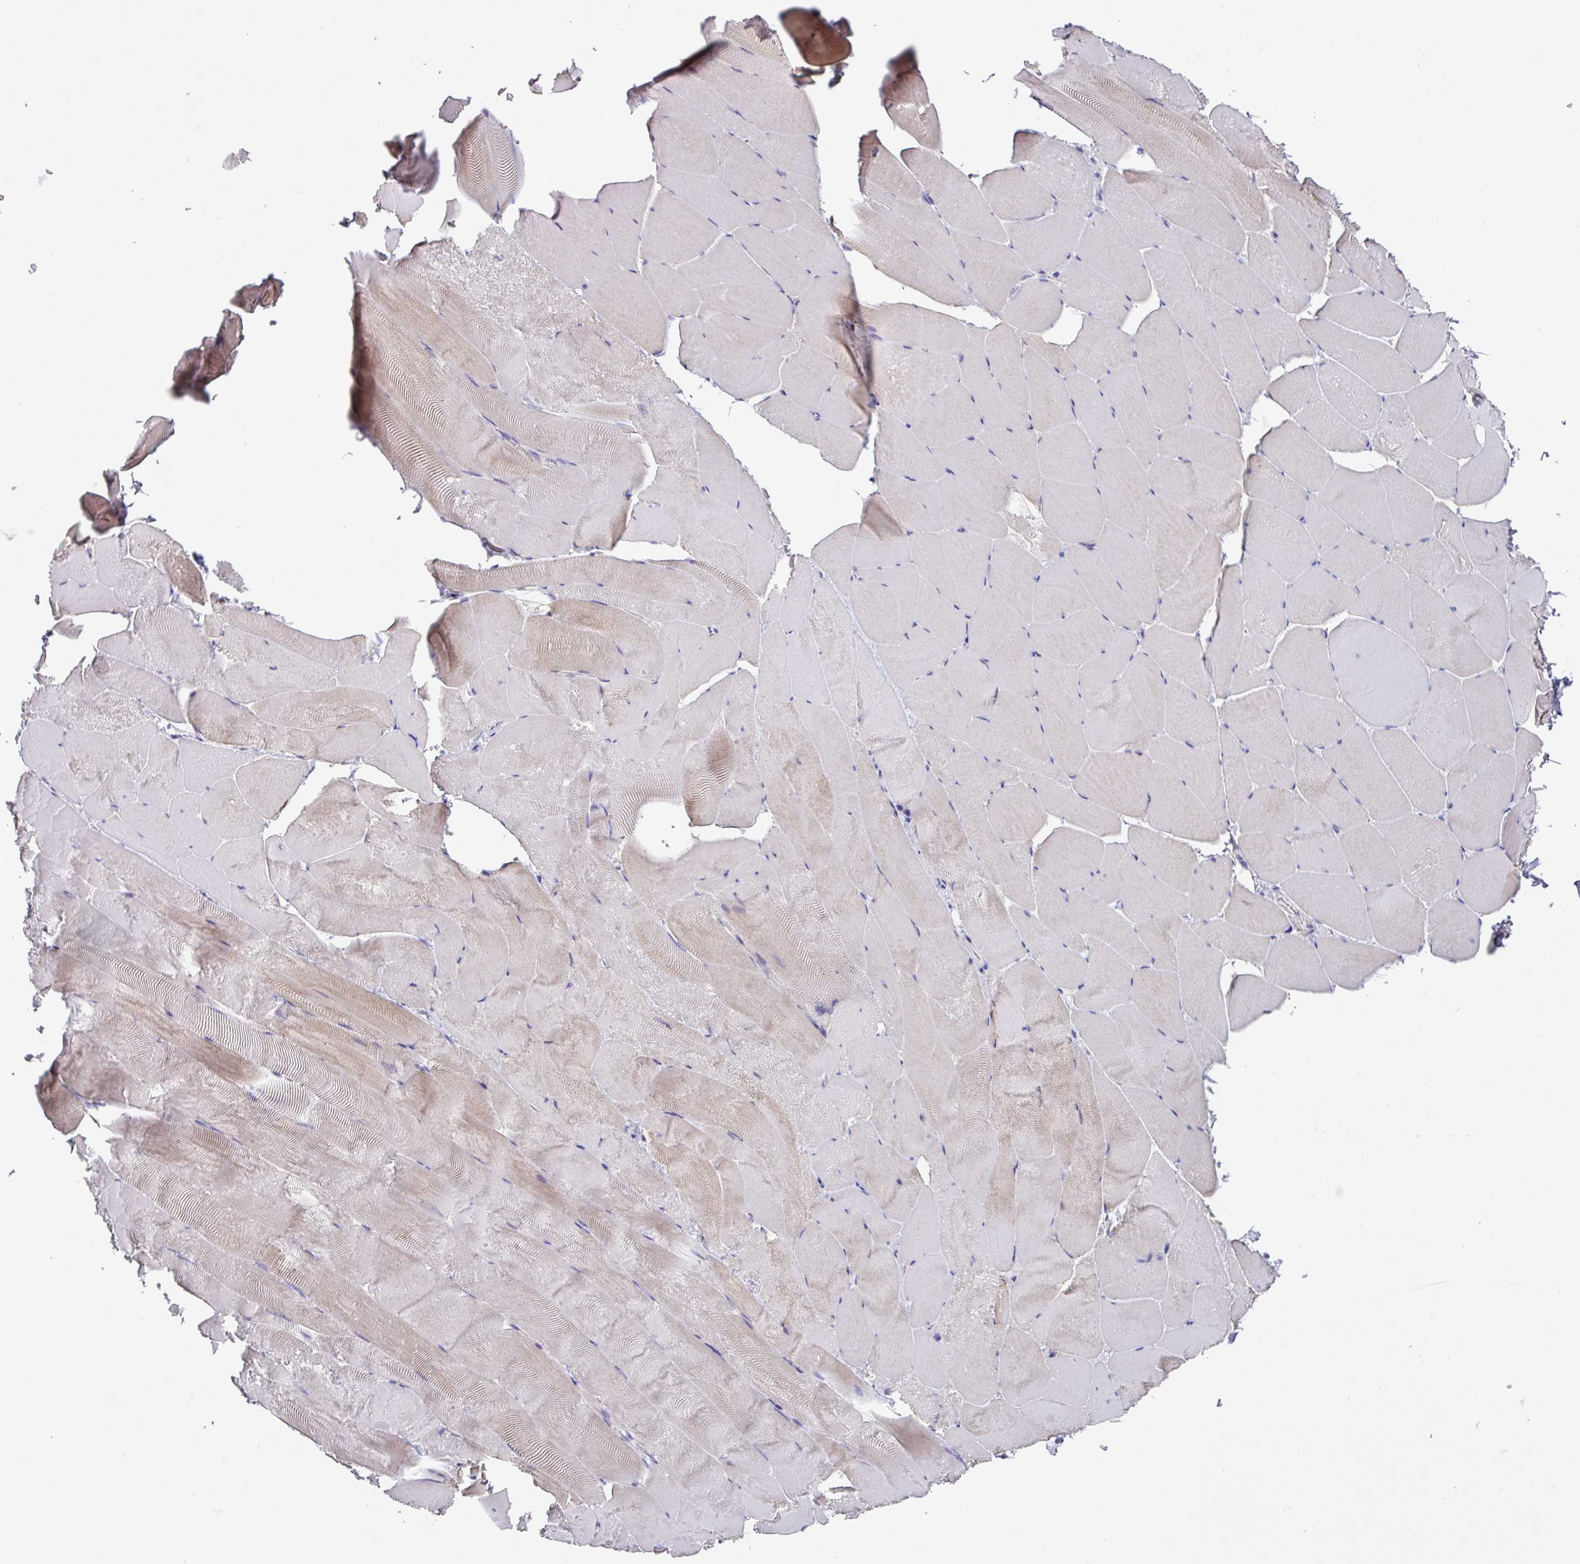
{"staining": {"intensity": "weak", "quantity": "25%-75%", "location": "cytoplasmic/membranous"}, "tissue": "skeletal muscle", "cell_type": "Myocytes", "image_type": "normal", "snomed": [{"axis": "morphology", "description": "Normal tissue, NOS"}, {"axis": "topography", "description": "Skeletal muscle"}], "caption": "Skeletal muscle stained for a protein exhibits weak cytoplasmic/membranous positivity in myocytes. (DAB IHC with brightfield microscopy, high magnification).", "gene": "MT", "patient": {"sex": "female", "age": 64}}